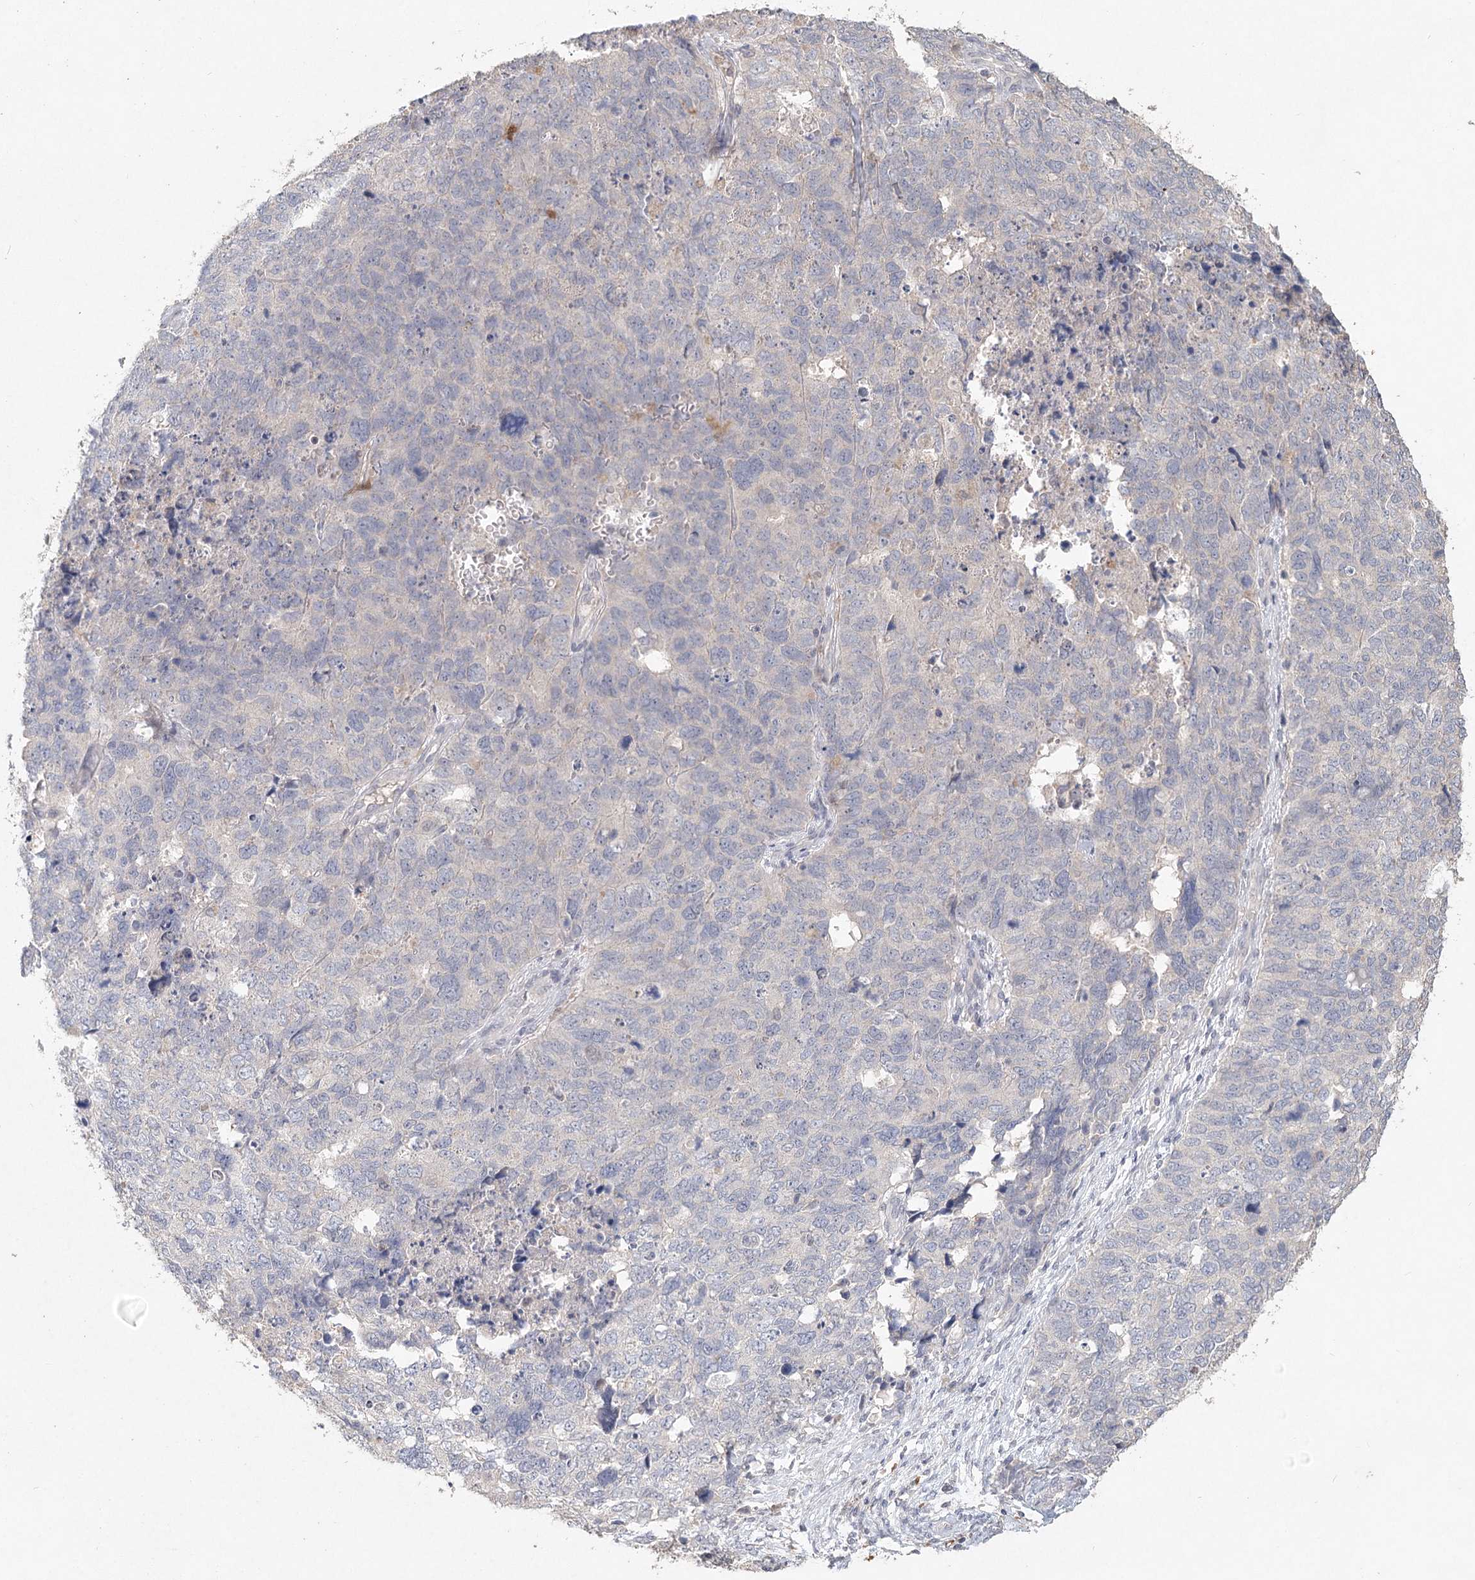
{"staining": {"intensity": "negative", "quantity": "none", "location": "none"}, "tissue": "cervical cancer", "cell_type": "Tumor cells", "image_type": "cancer", "snomed": [{"axis": "morphology", "description": "Squamous cell carcinoma, NOS"}, {"axis": "topography", "description": "Cervix"}], "caption": "High magnification brightfield microscopy of squamous cell carcinoma (cervical) stained with DAB (brown) and counterstained with hematoxylin (blue): tumor cells show no significant positivity.", "gene": "ARSI", "patient": {"sex": "female", "age": 63}}